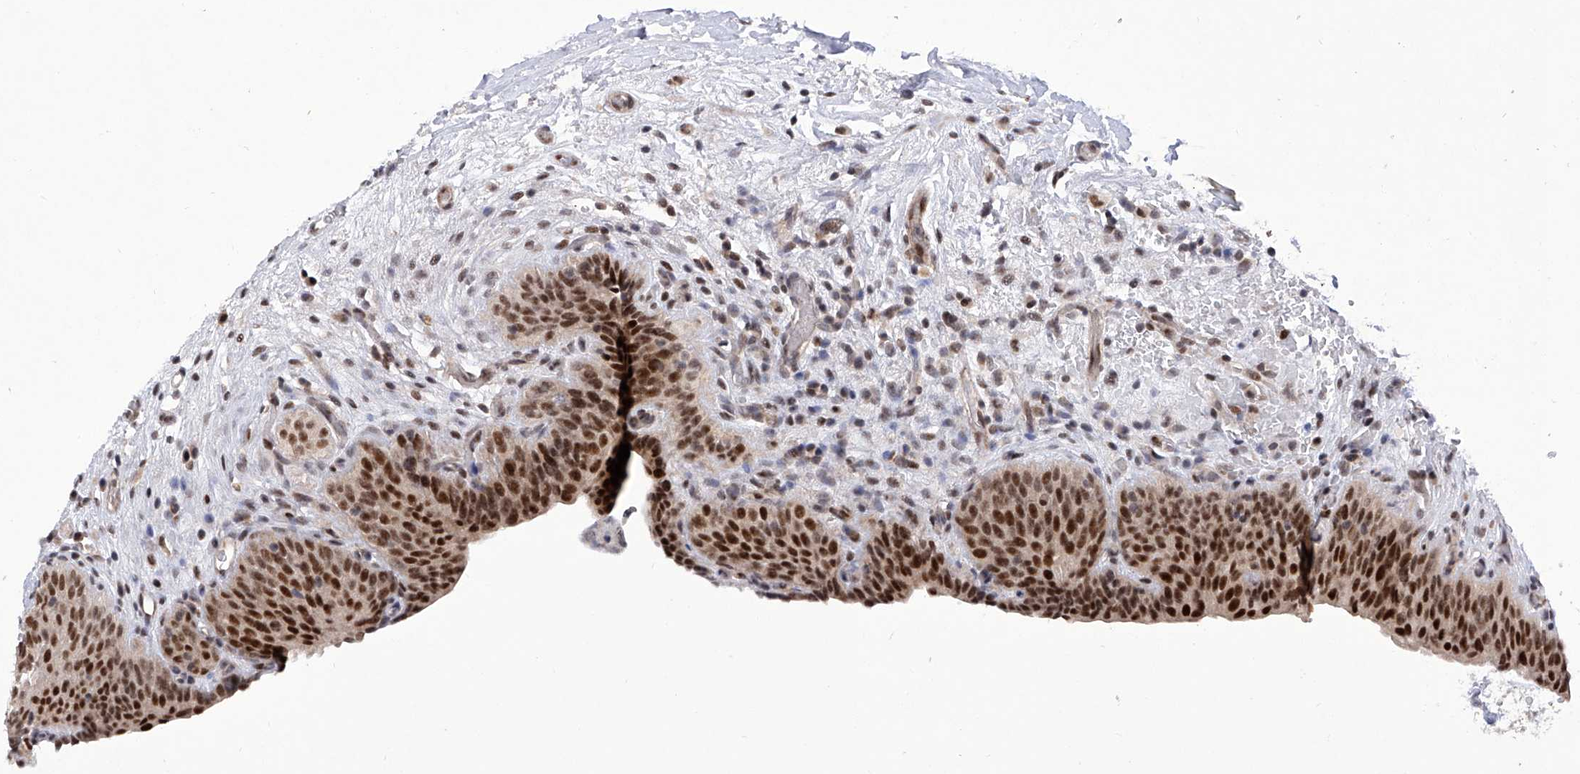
{"staining": {"intensity": "strong", "quantity": ">75%", "location": "nuclear"}, "tissue": "urinary bladder", "cell_type": "Urothelial cells", "image_type": "normal", "snomed": [{"axis": "morphology", "description": "Normal tissue, NOS"}, {"axis": "topography", "description": "Urinary bladder"}], "caption": "This micrograph exhibits unremarkable urinary bladder stained with immunohistochemistry (IHC) to label a protein in brown. The nuclear of urothelial cells show strong positivity for the protein. Nuclei are counter-stained blue.", "gene": "RAD54L", "patient": {"sex": "male", "age": 83}}